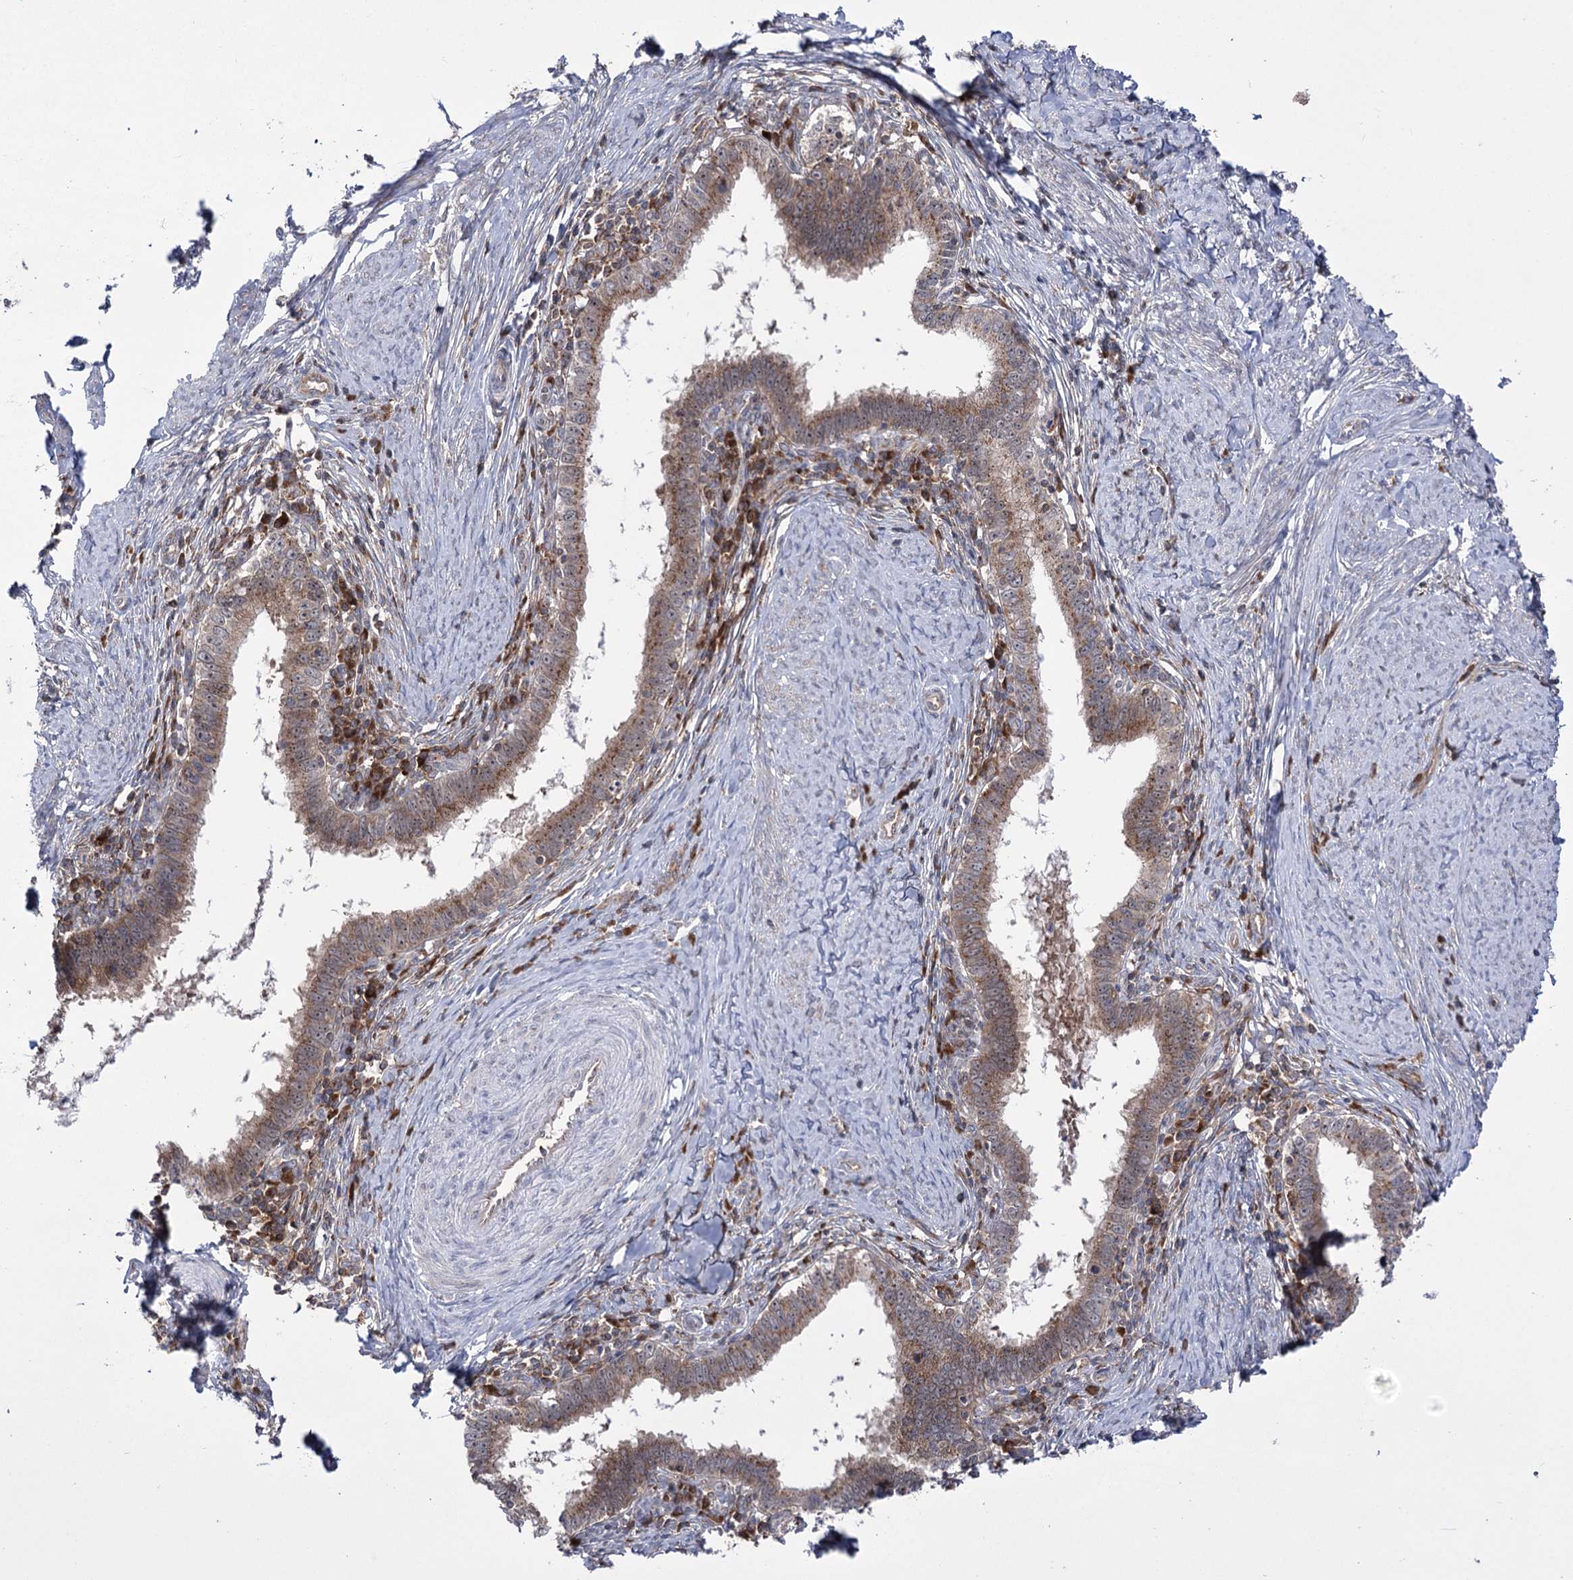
{"staining": {"intensity": "moderate", "quantity": ">75%", "location": "cytoplasmic/membranous,nuclear"}, "tissue": "cervical cancer", "cell_type": "Tumor cells", "image_type": "cancer", "snomed": [{"axis": "morphology", "description": "Adenocarcinoma, NOS"}, {"axis": "topography", "description": "Cervix"}], "caption": "High-power microscopy captured an immunohistochemistry (IHC) histopathology image of cervical cancer (adenocarcinoma), revealing moderate cytoplasmic/membranous and nuclear positivity in approximately >75% of tumor cells.", "gene": "ZNF622", "patient": {"sex": "female", "age": 36}}